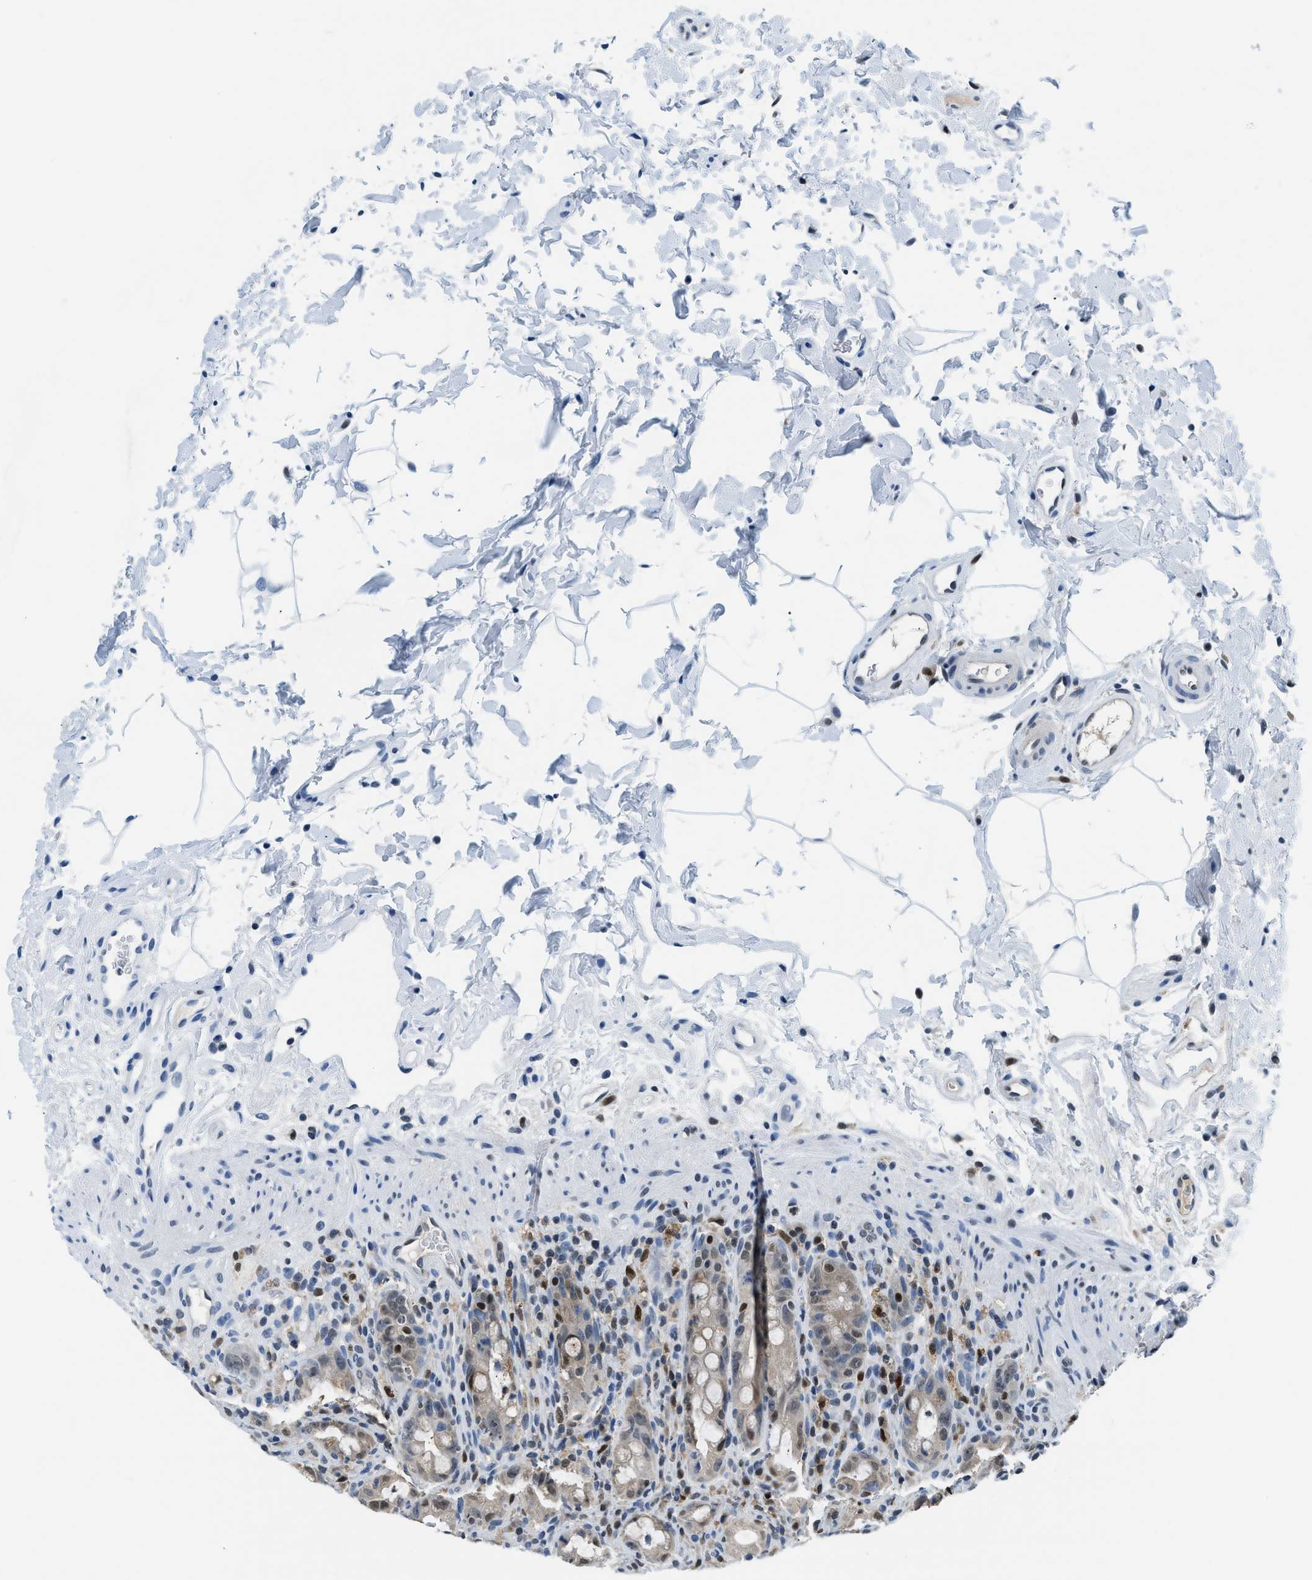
{"staining": {"intensity": "moderate", "quantity": "25%-75%", "location": "cytoplasmic/membranous,nuclear"}, "tissue": "rectum", "cell_type": "Glandular cells", "image_type": "normal", "snomed": [{"axis": "morphology", "description": "Normal tissue, NOS"}, {"axis": "topography", "description": "Rectum"}], "caption": "Protein expression analysis of normal rectum exhibits moderate cytoplasmic/membranous,nuclear staining in about 25%-75% of glandular cells.", "gene": "ALX1", "patient": {"sex": "male", "age": 44}}